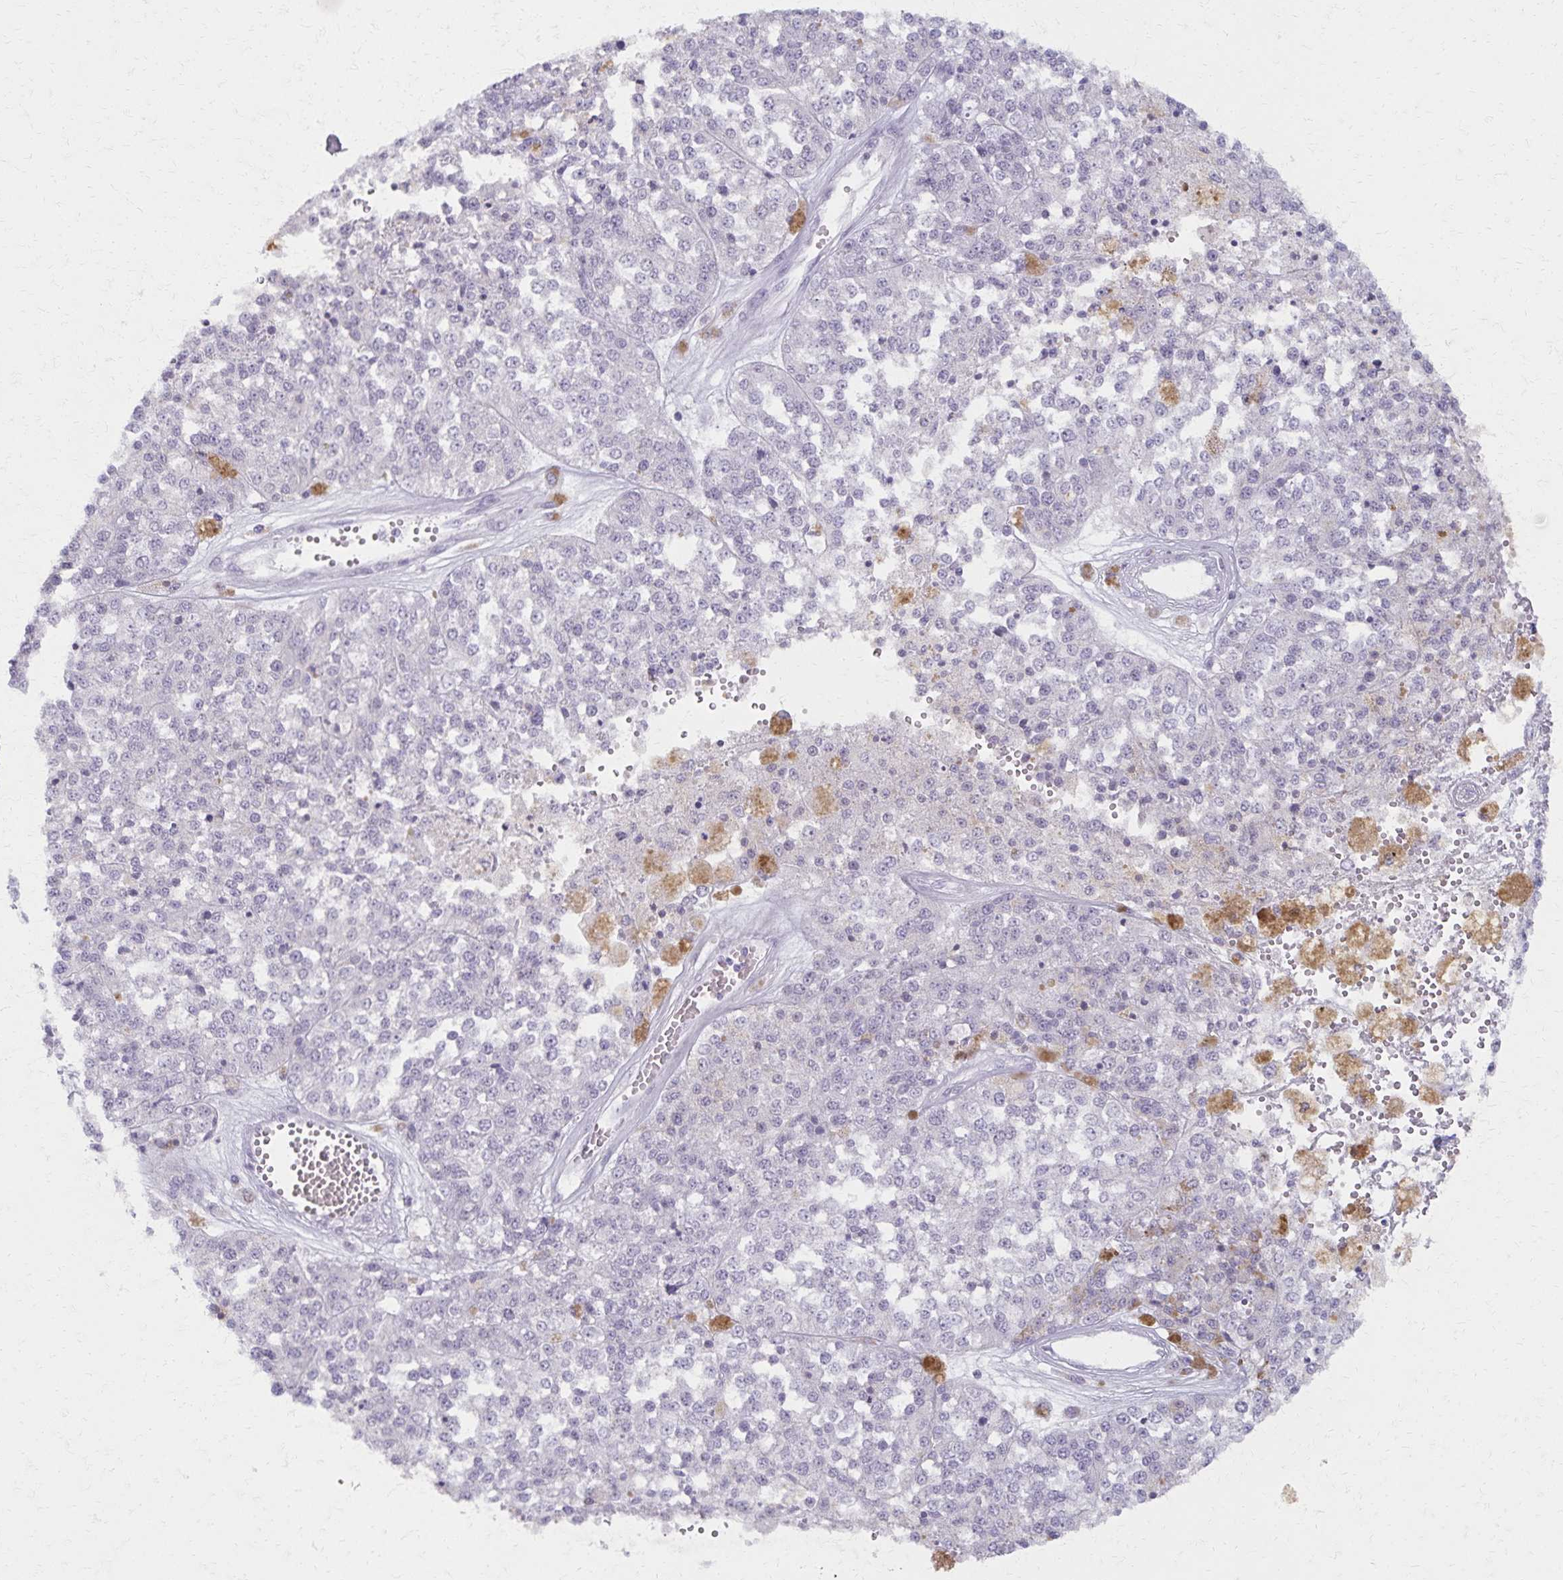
{"staining": {"intensity": "negative", "quantity": "none", "location": "none"}, "tissue": "melanoma", "cell_type": "Tumor cells", "image_type": "cancer", "snomed": [{"axis": "morphology", "description": "Malignant melanoma, Metastatic site"}, {"axis": "topography", "description": "Lymph node"}], "caption": "This is an immunohistochemistry micrograph of melanoma. There is no positivity in tumor cells.", "gene": "MORC4", "patient": {"sex": "female", "age": 64}}